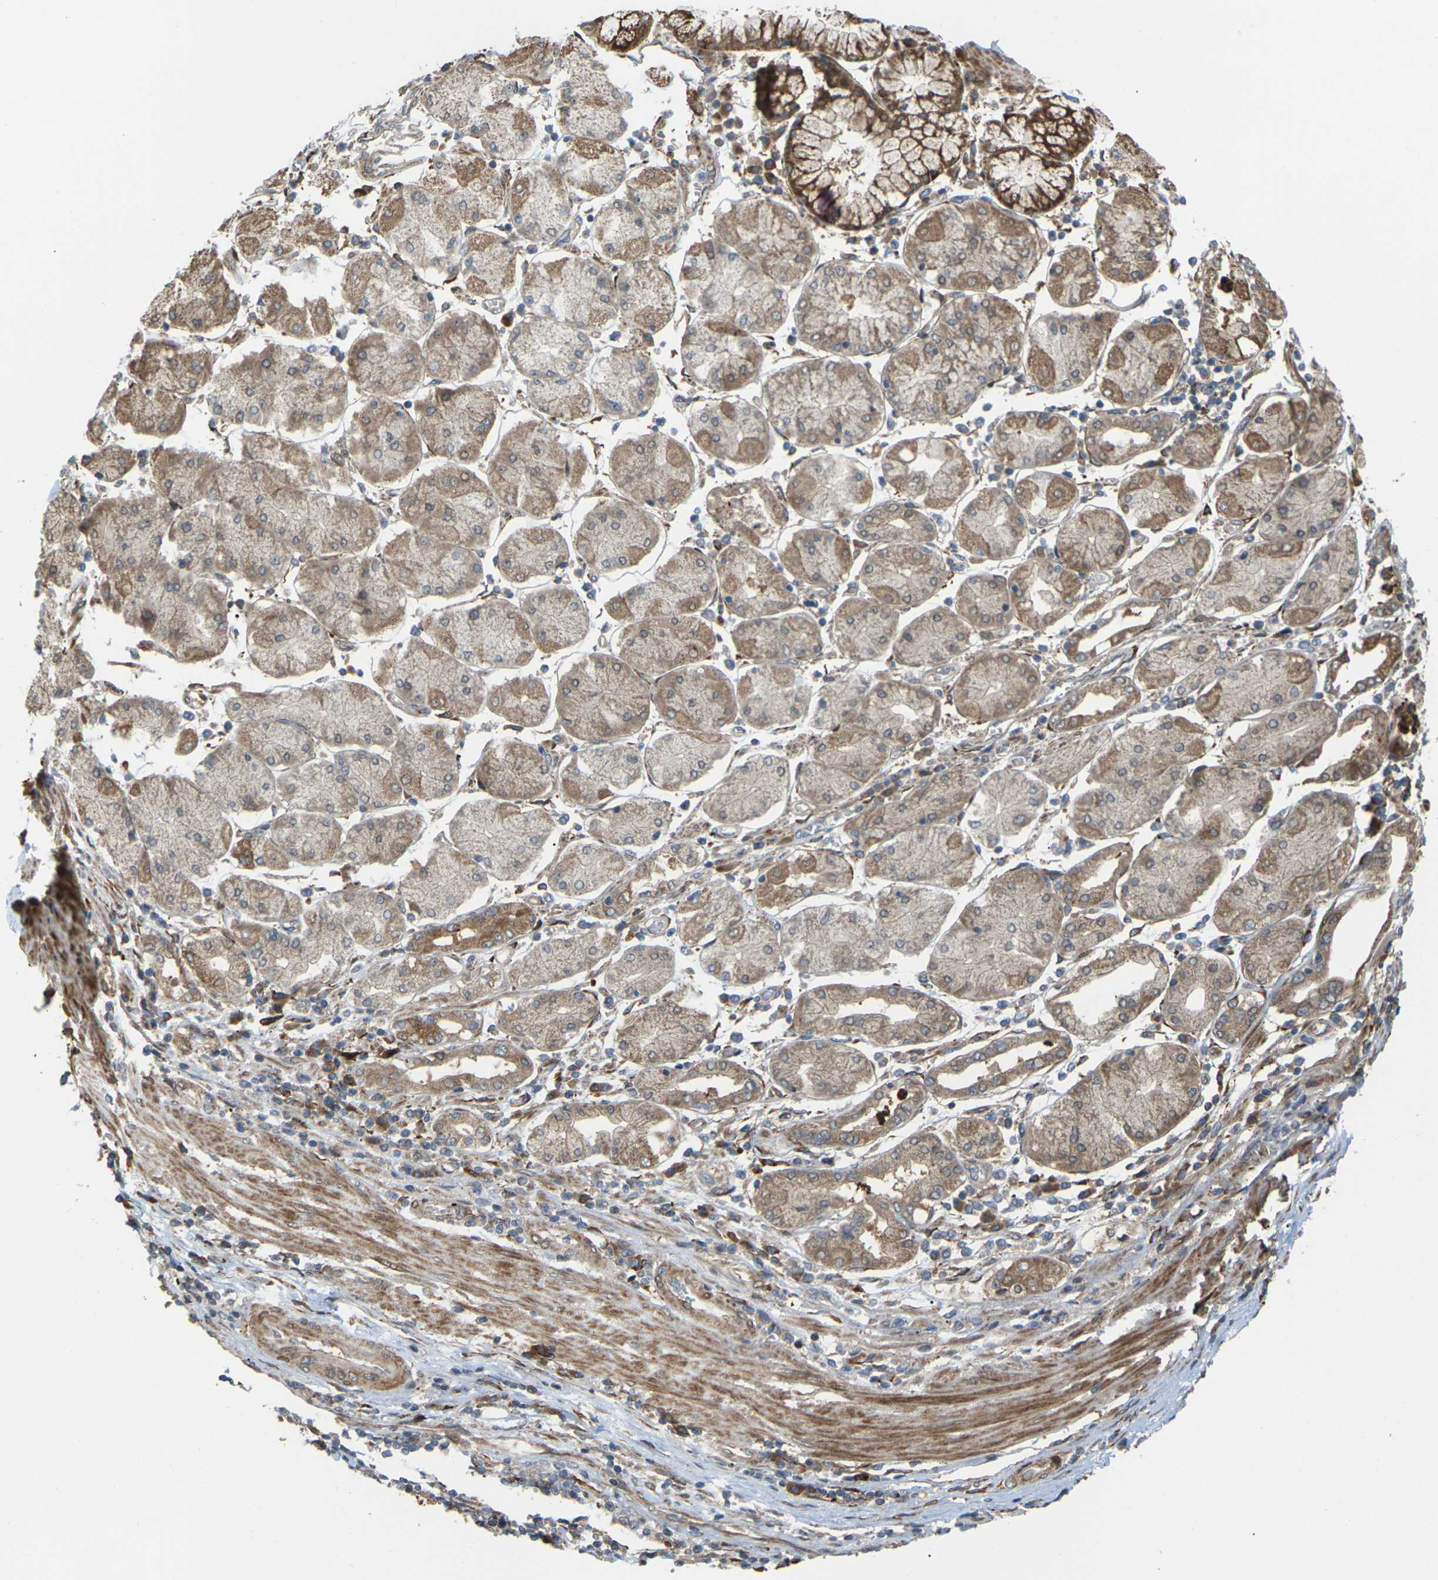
{"staining": {"intensity": "moderate", "quantity": ">75%", "location": "cytoplasmic/membranous"}, "tissue": "stomach cancer", "cell_type": "Tumor cells", "image_type": "cancer", "snomed": [{"axis": "morphology", "description": "Normal tissue, NOS"}, {"axis": "morphology", "description": "Adenocarcinoma, NOS"}, {"axis": "topography", "description": "Stomach, upper"}, {"axis": "topography", "description": "Stomach"}], "caption": "Protein staining shows moderate cytoplasmic/membranous expression in approximately >75% of tumor cells in adenocarcinoma (stomach).", "gene": "ROBO1", "patient": {"sex": "male", "age": 59}}